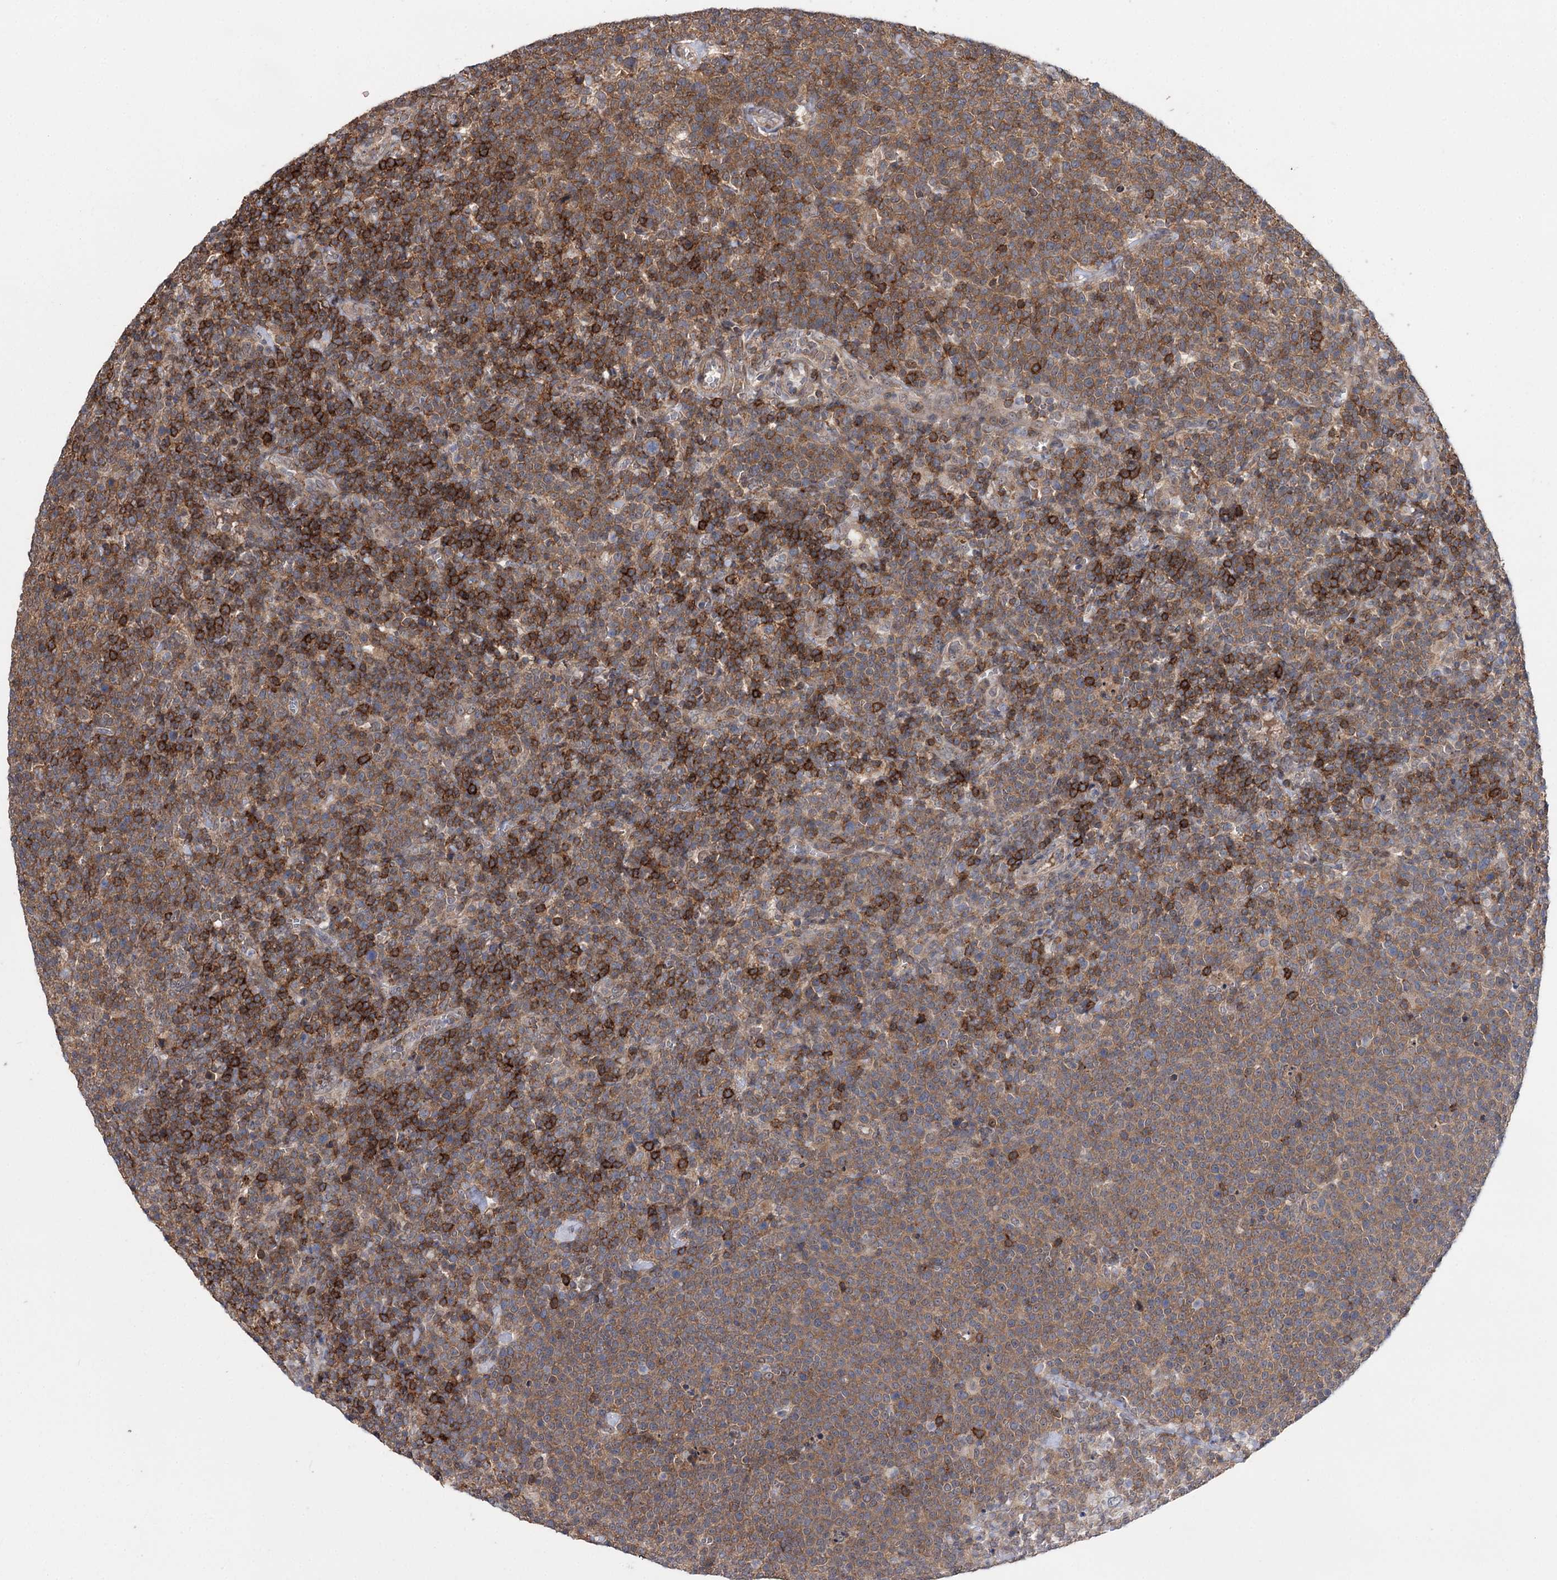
{"staining": {"intensity": "moderate", "quantity": ">75%", "location": "cytoplasmic/membranous"}, "tissue": "lymphoma", "cell_type": "Tumor cells", "image_type": "cancer", "snomed": [{"axis": "morphology", "description": "Malignant lymphoma, non-Hodgkin's type, High grade"}, {"axis": "topography", "description": "Lymph node"}], "caption": "There is medium levels of moderate cytoplasmic/membranous expression in tumor cells of lymphoma, as demonstrated by immunohistochemical staining (brown color).", "gene": "STX6", "patient": {"sex": "male", "age": 61}}